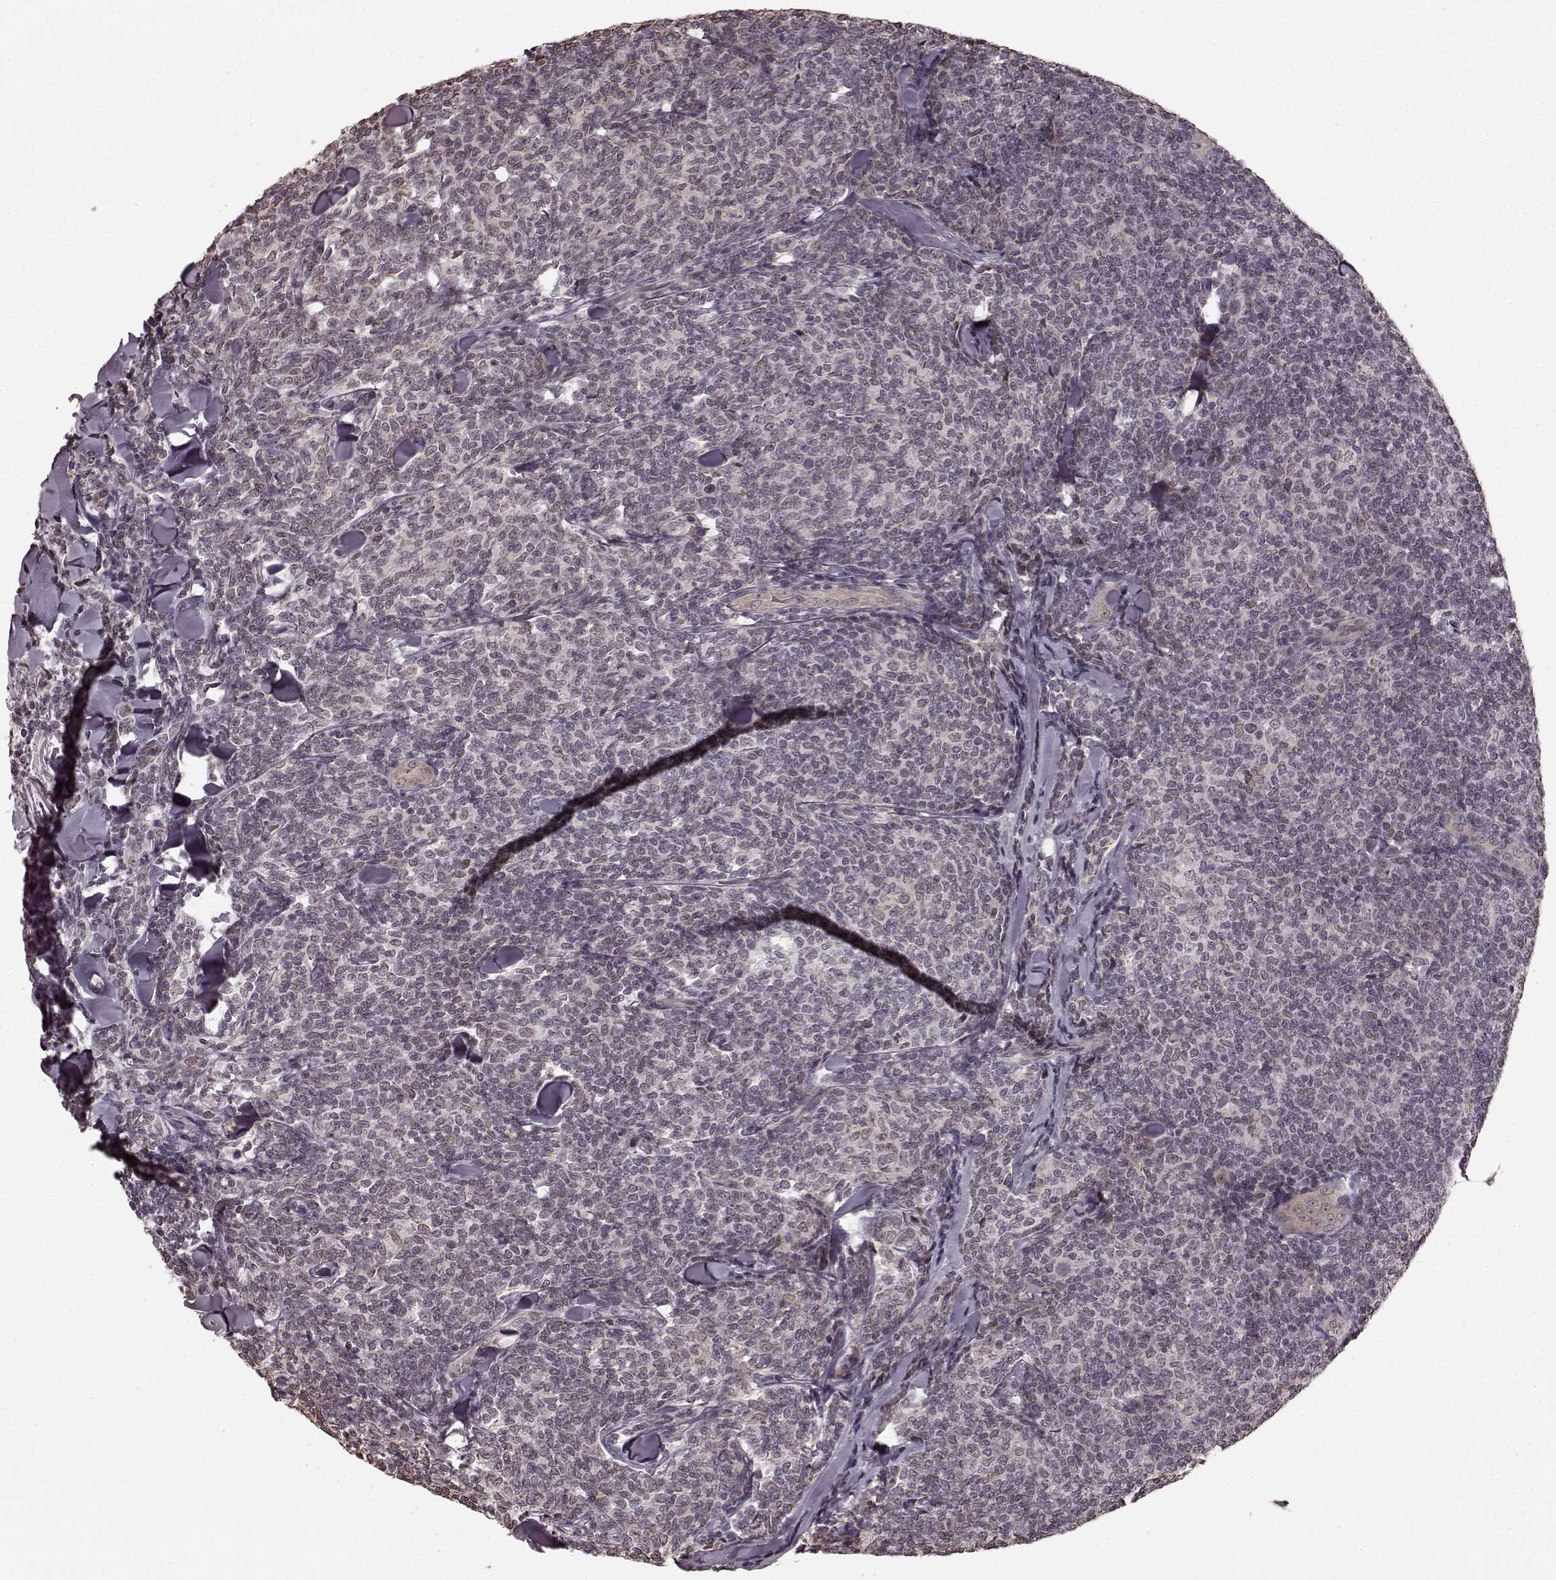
{"staining": {"intensity": "negative", "quantity": "none", "location": "none"}, "tissue": "lymphoma", "cell_type": "Tumor cells", "image_type": "cancer", "snomed": [{"axis": "morphology", "description": "Malignant lymphoma, non-Hodgkin's type, Low grade"}, {"axis": "topography", "description": "Lymph node"}], "caption": "The IHC photomicrograph has no significant positivity in tumor cells of malignant lymphoma, non-Hodgkin's type (low-grade) tissue.", "gene": "PLCB4", "patient": {"sex": "female", "age": 56}}